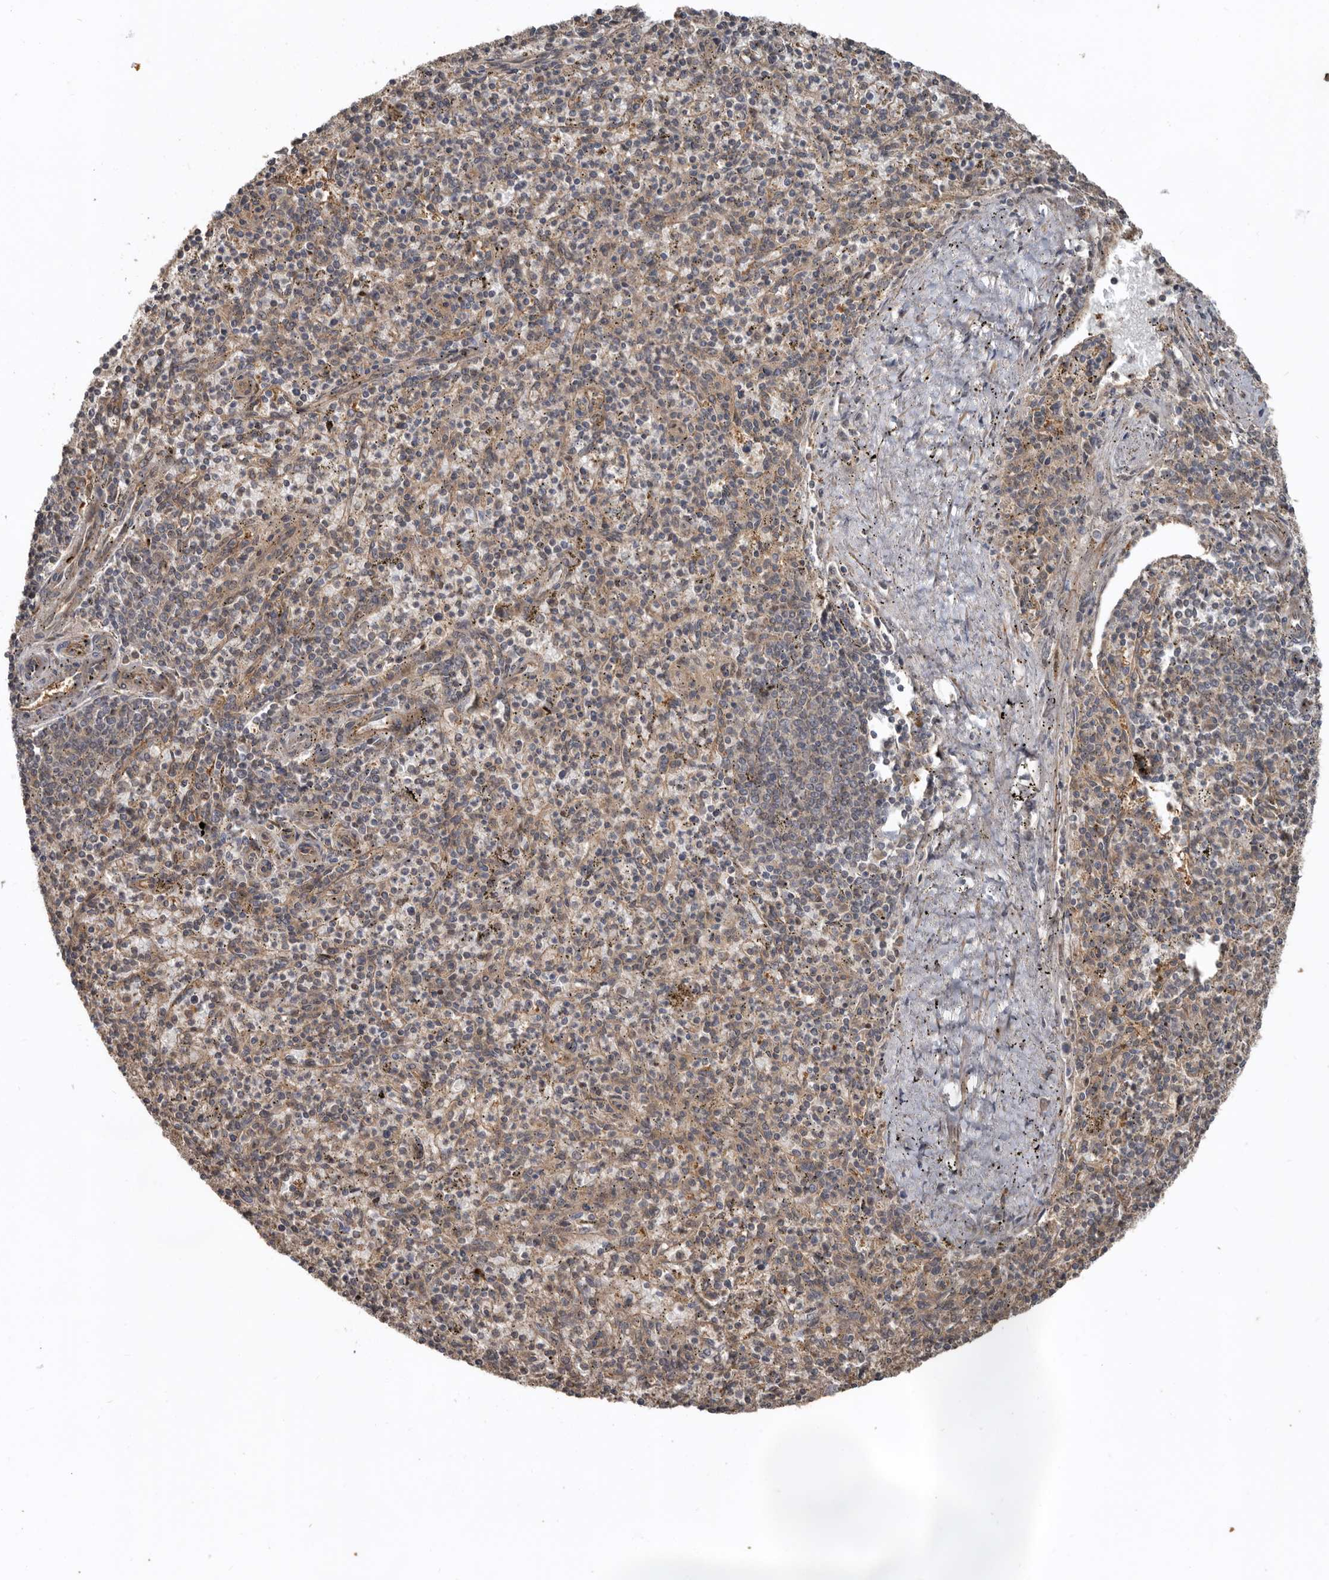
{"staining": {"intensity": "weak", "quantity": "25%-75%", "location": "cytoplasmic/membranous"}, "tissue": "spleen", "cell_type": "Cells in red pulp", "image_type": "normal", "snomed": [{"axis": "morphology", "description": "Normal tissue, NOS"}, {"axis": "topography", "description": "Spleen"}], "caption": "Immunohistochemical staining of benign spleen reveals 25%-75% levels of weak cytoplasmic/membranous protein positivity in approximately 25%-75% of cells in red pulp. (DAB IHC with brightfield microscopy, high magnification).", "gene": "EXOC3L1", "patient": {"sex": "male", "age": 72}}